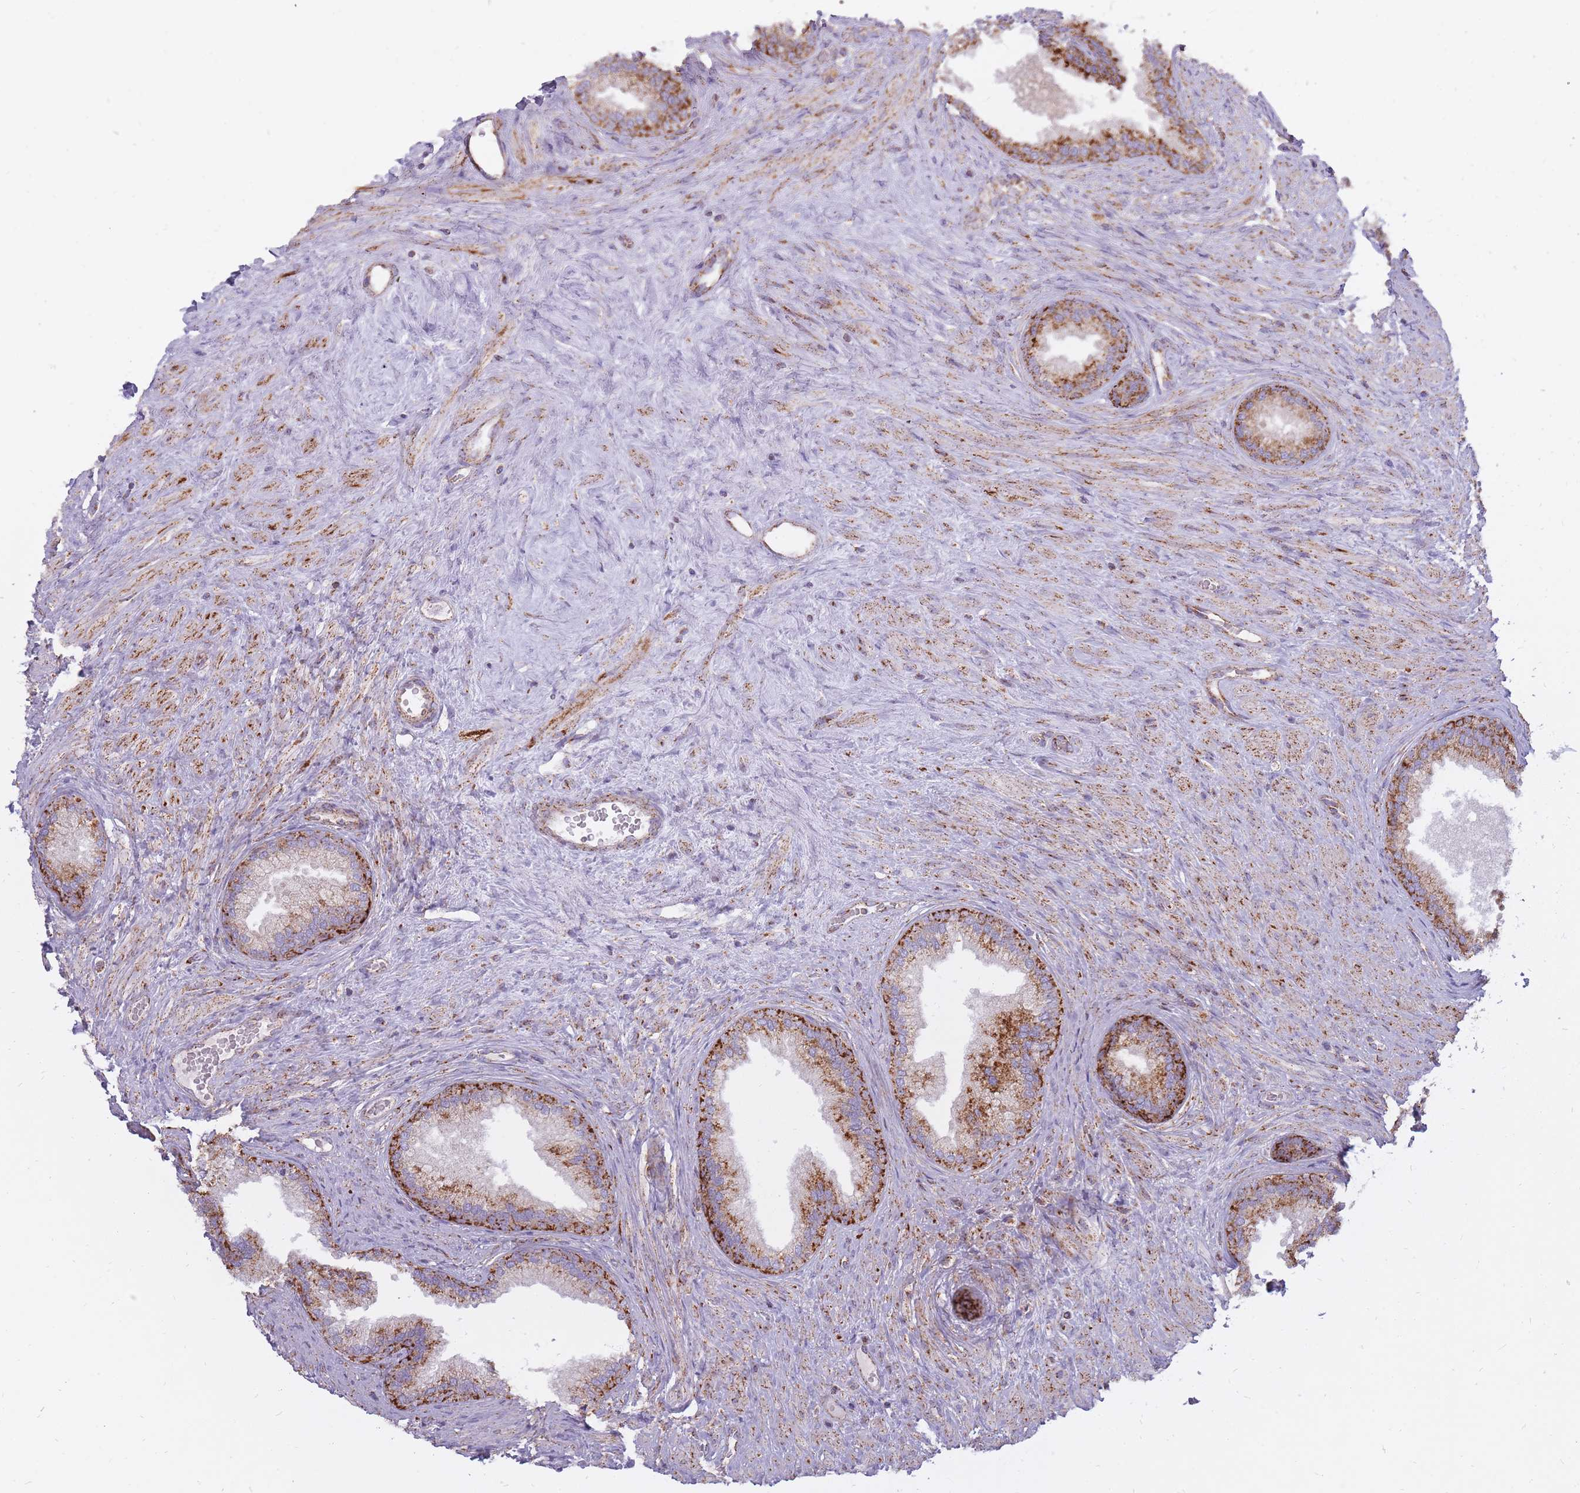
{"staining": {"intensity": "strong", "quantity": ">75%", "location": "cytoplasmic/membranous"}, "tissue": "prostate", "cell_type": "Glandular cells", "image_type": "normal", "snomed": [{"axis": "morphology", "description": "Normal tissue, NOS"}, {"axis": "topography", "description": "Prostate"}], "caption": "This is a histology image of immunohistochemistry staining of benign prostate, which shows strong positivity in the cytoplasmic/membranous of glandular cells.", "gene": "ALKBH4", "patient": {"sex": "male", "age": 76}}